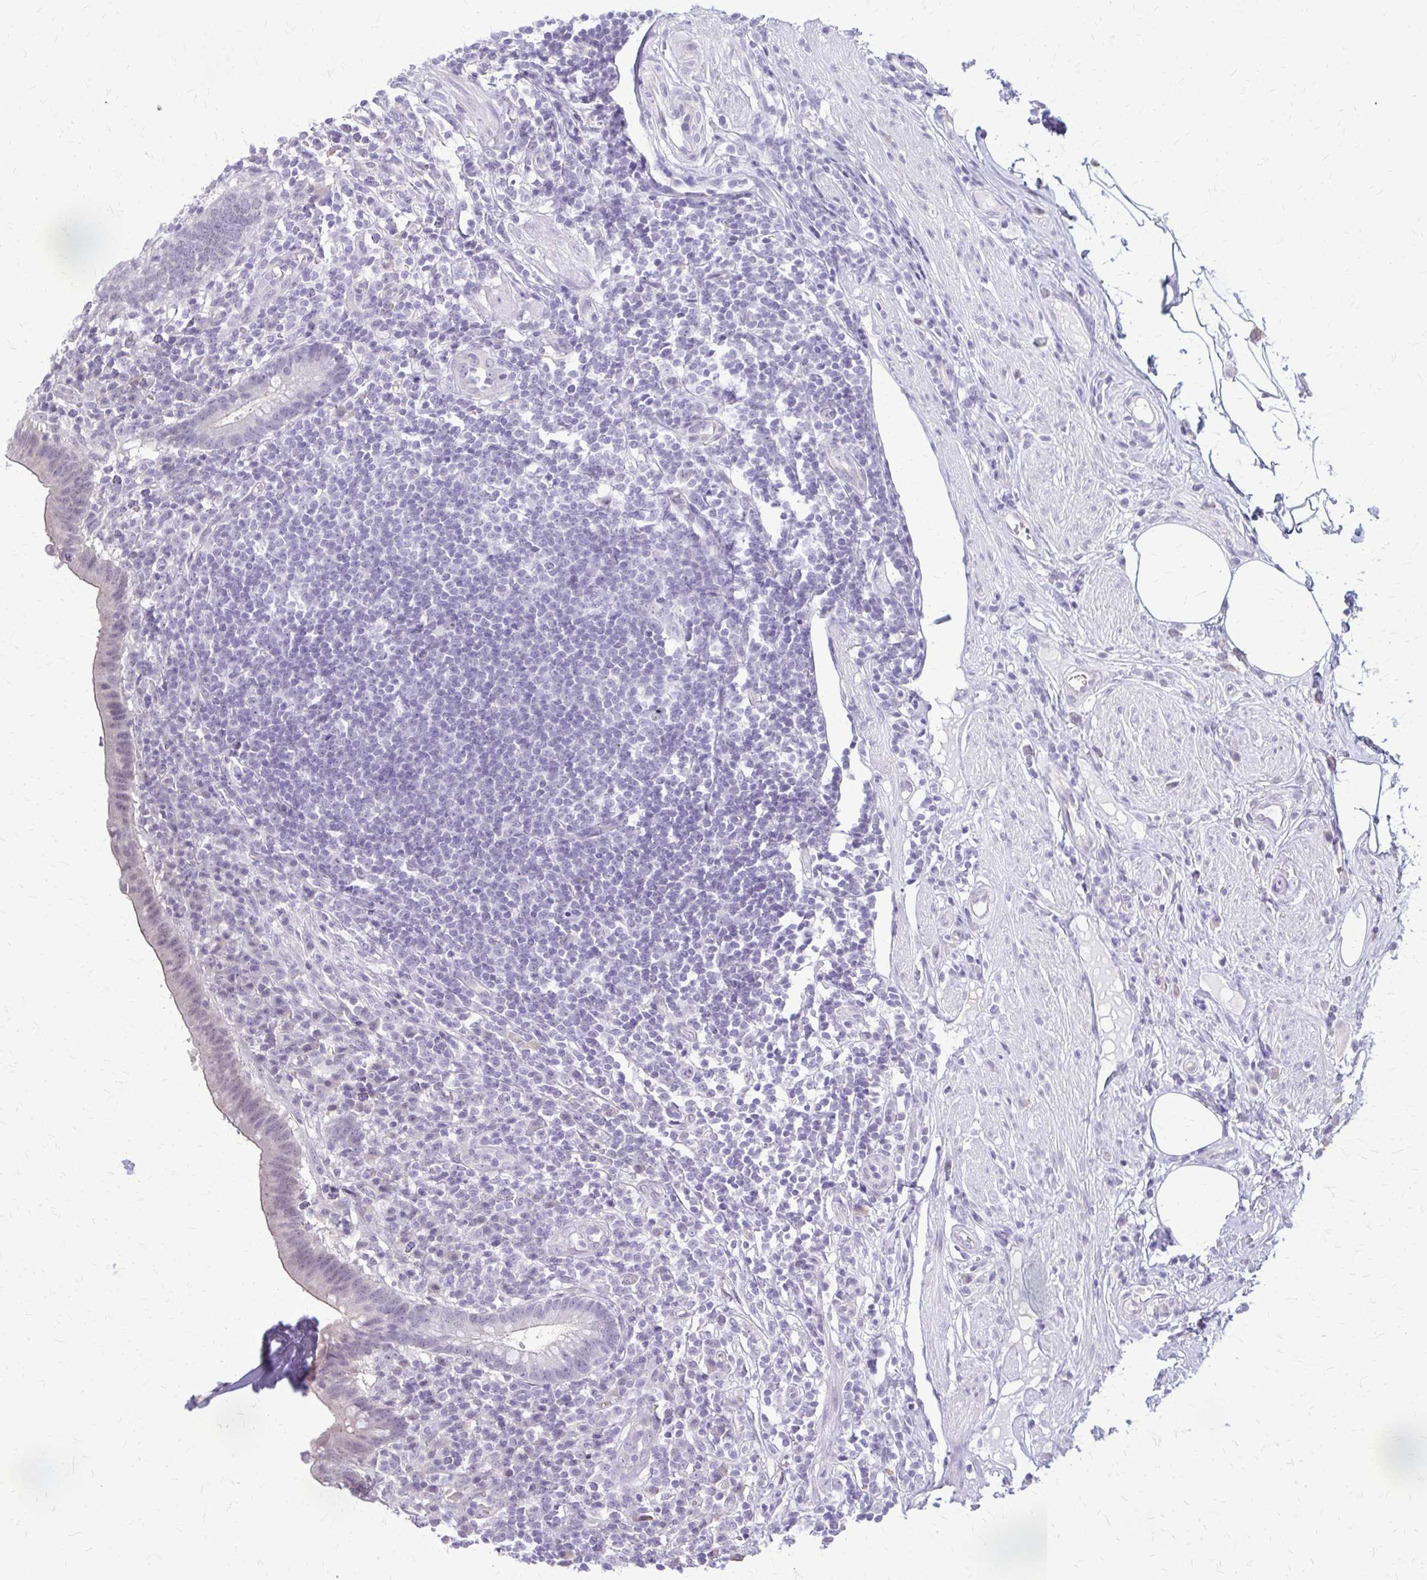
{"staining": {"intensity": "negative", "quantity": "none", "location": "none"}, "tissue": "appendix", "cell_type": "Glandular cells", "image_type": "normal", "snomed": [{"axis": "morphology", "description": "Normal tissue, NOS"}, {"axis": "topography", "description": "Appendix"}], "caption": "The micrograph reveals no significant positivity in glandular cells of appendix. Nuclei are stained in blue.", "gene": "PLCB1", "patient": {"sex": "female", "age": 56}}